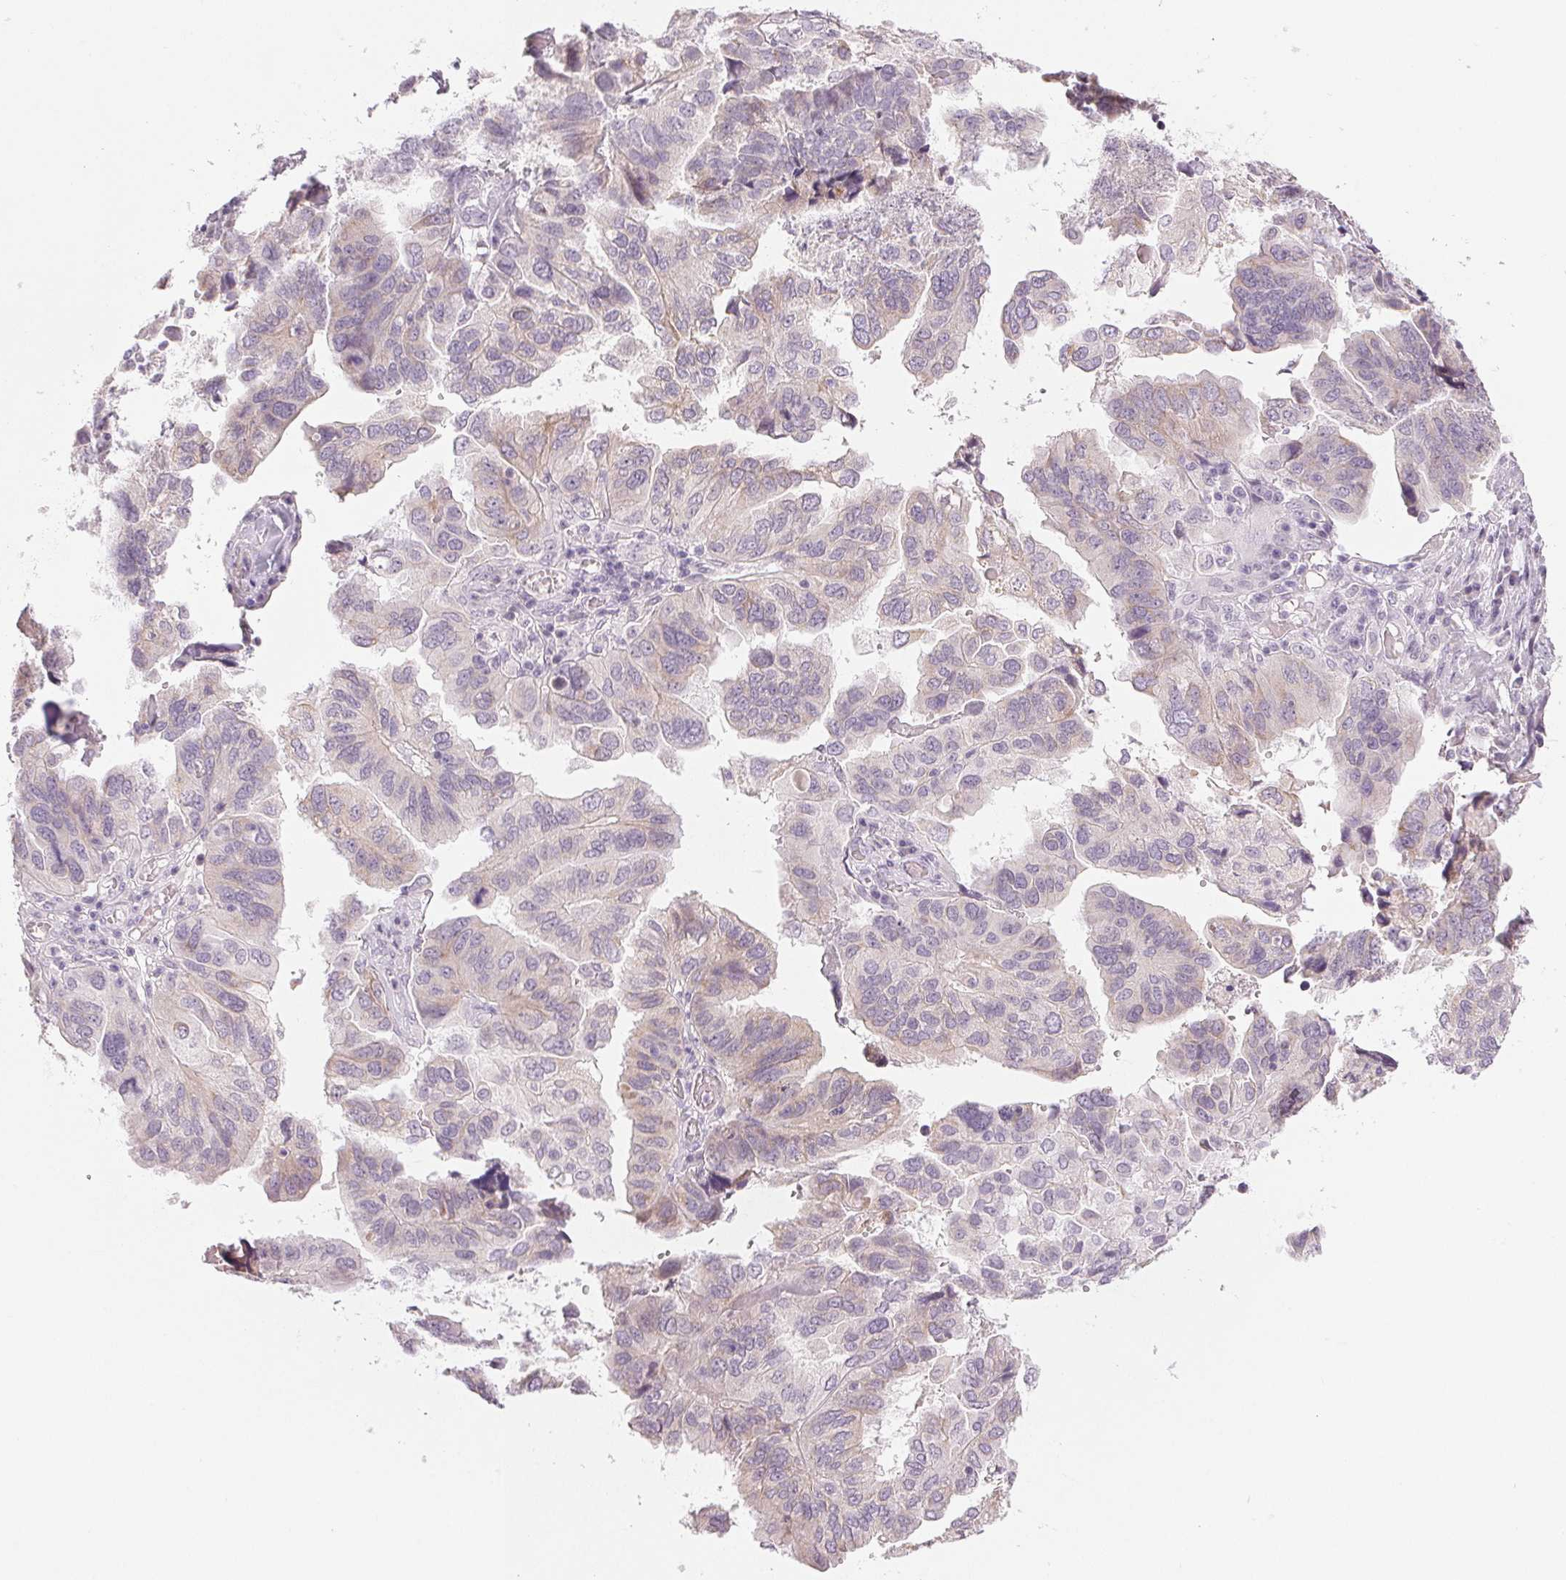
{"staining": {"intensity": "weak", "quantity": "<25%", "location": "cytoplasmic/membranous"}, "tissue": "ovarian cancer", "cell_type": "Tumor cells", "image_type": "cancer", "snomed": [{"axis": "morphology", "description": "Cystadenocarcinoma, serous, NOS"}, {"axis": "topography", "description": "Ovary"}], "caption": "An immunohistochemistry (IHC) histopathology image of ovarian serous cystadenocarcinoma is shown. There is no staining in tumor cells of ovarian serous cystadenocarcinoma.", "gene": "EHHADH", "patient": {"sex": "female", "age": 79}}